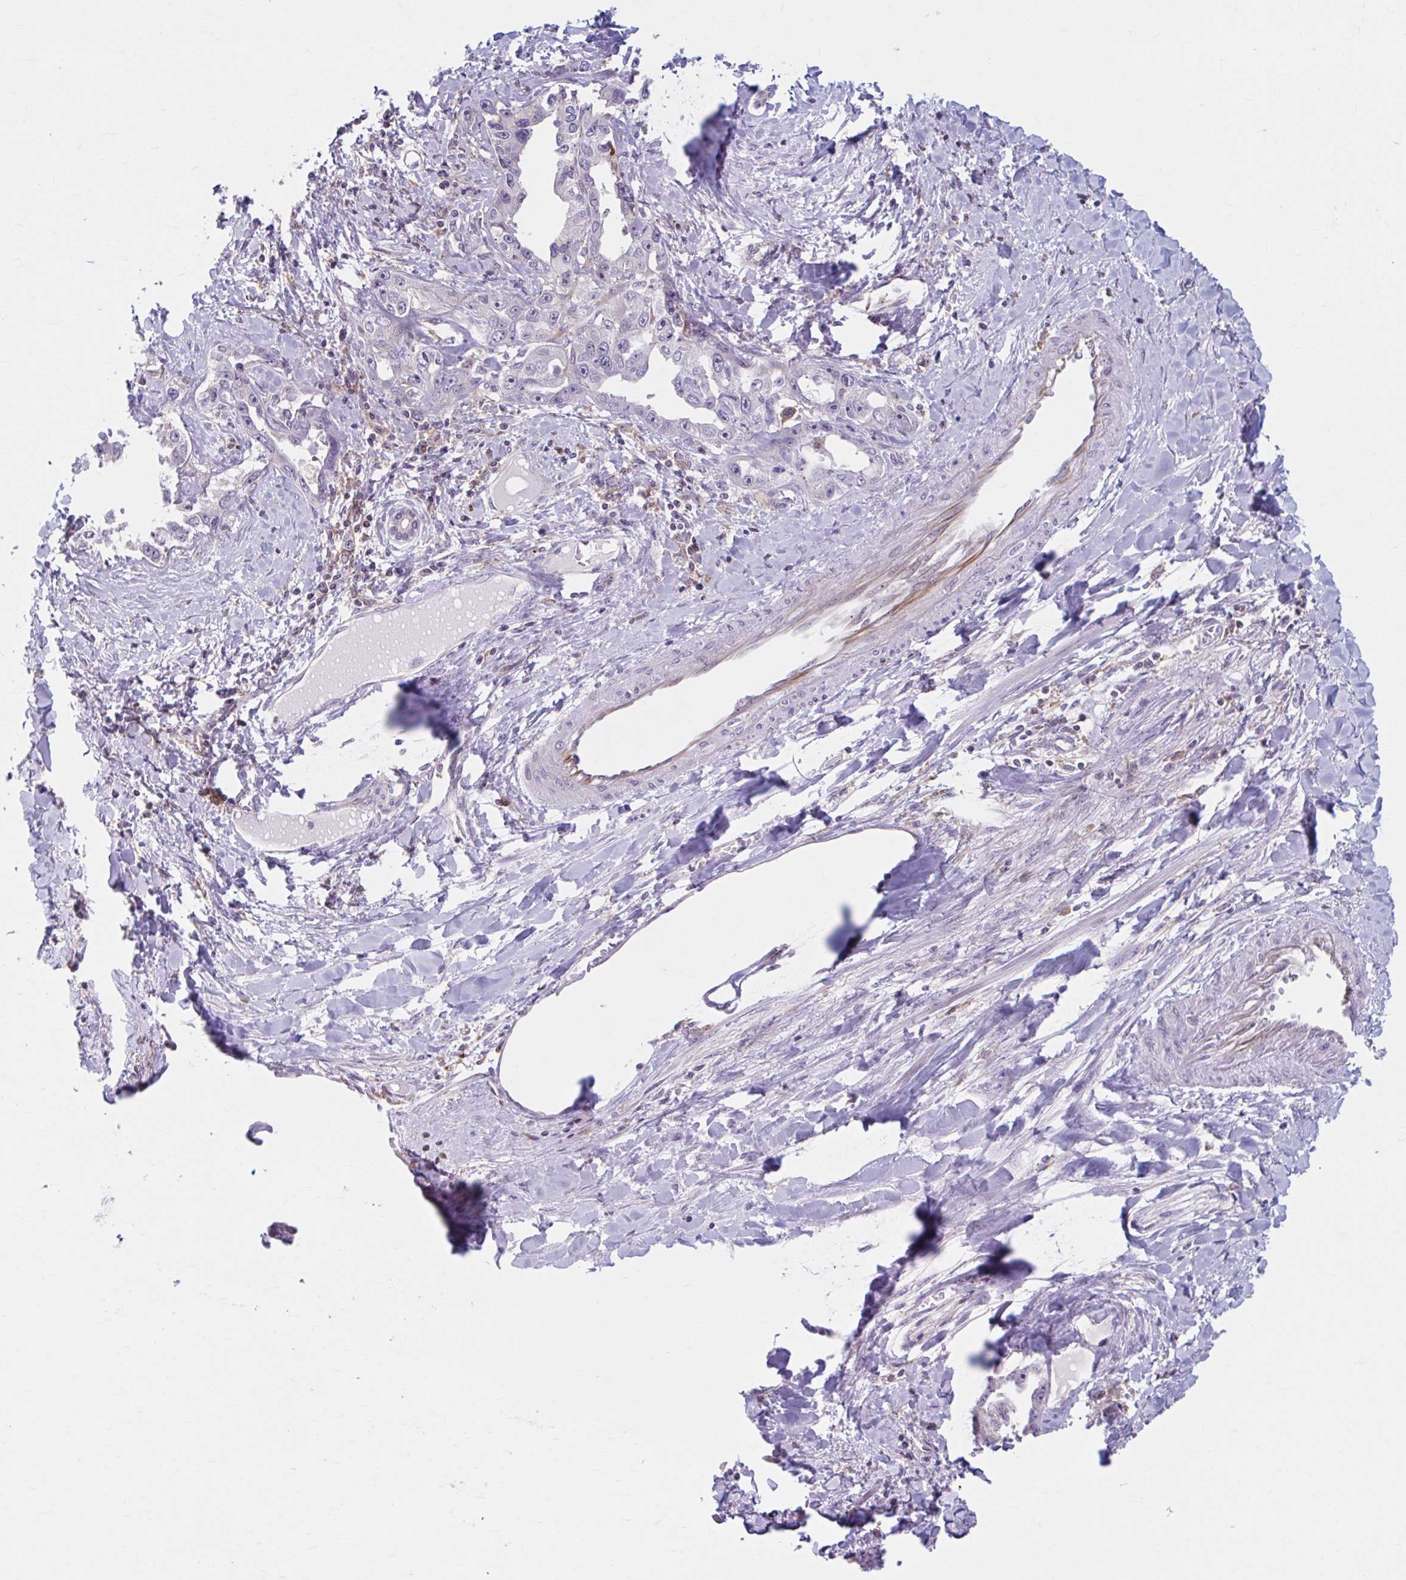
{"staining": {"intensity": "negative", "quantity": "none", "location": "none"}, "tissue": "liver cancer", "cell_type": "Tumor cells", "image_type": "cancer", "snomed": [{"axis": "morphology", "description": "Cholangiocarcinoma"}, {"axis": "topography", "description": "Liver"}], "caption": "The histopathology image exhibits no significant positivity in tumor cells of liver cancer (cholangiocarcinoma). Nuclei are stained in blue.", "gene": "ADAT3", "patient": {"sex": "male", "age": 59}}